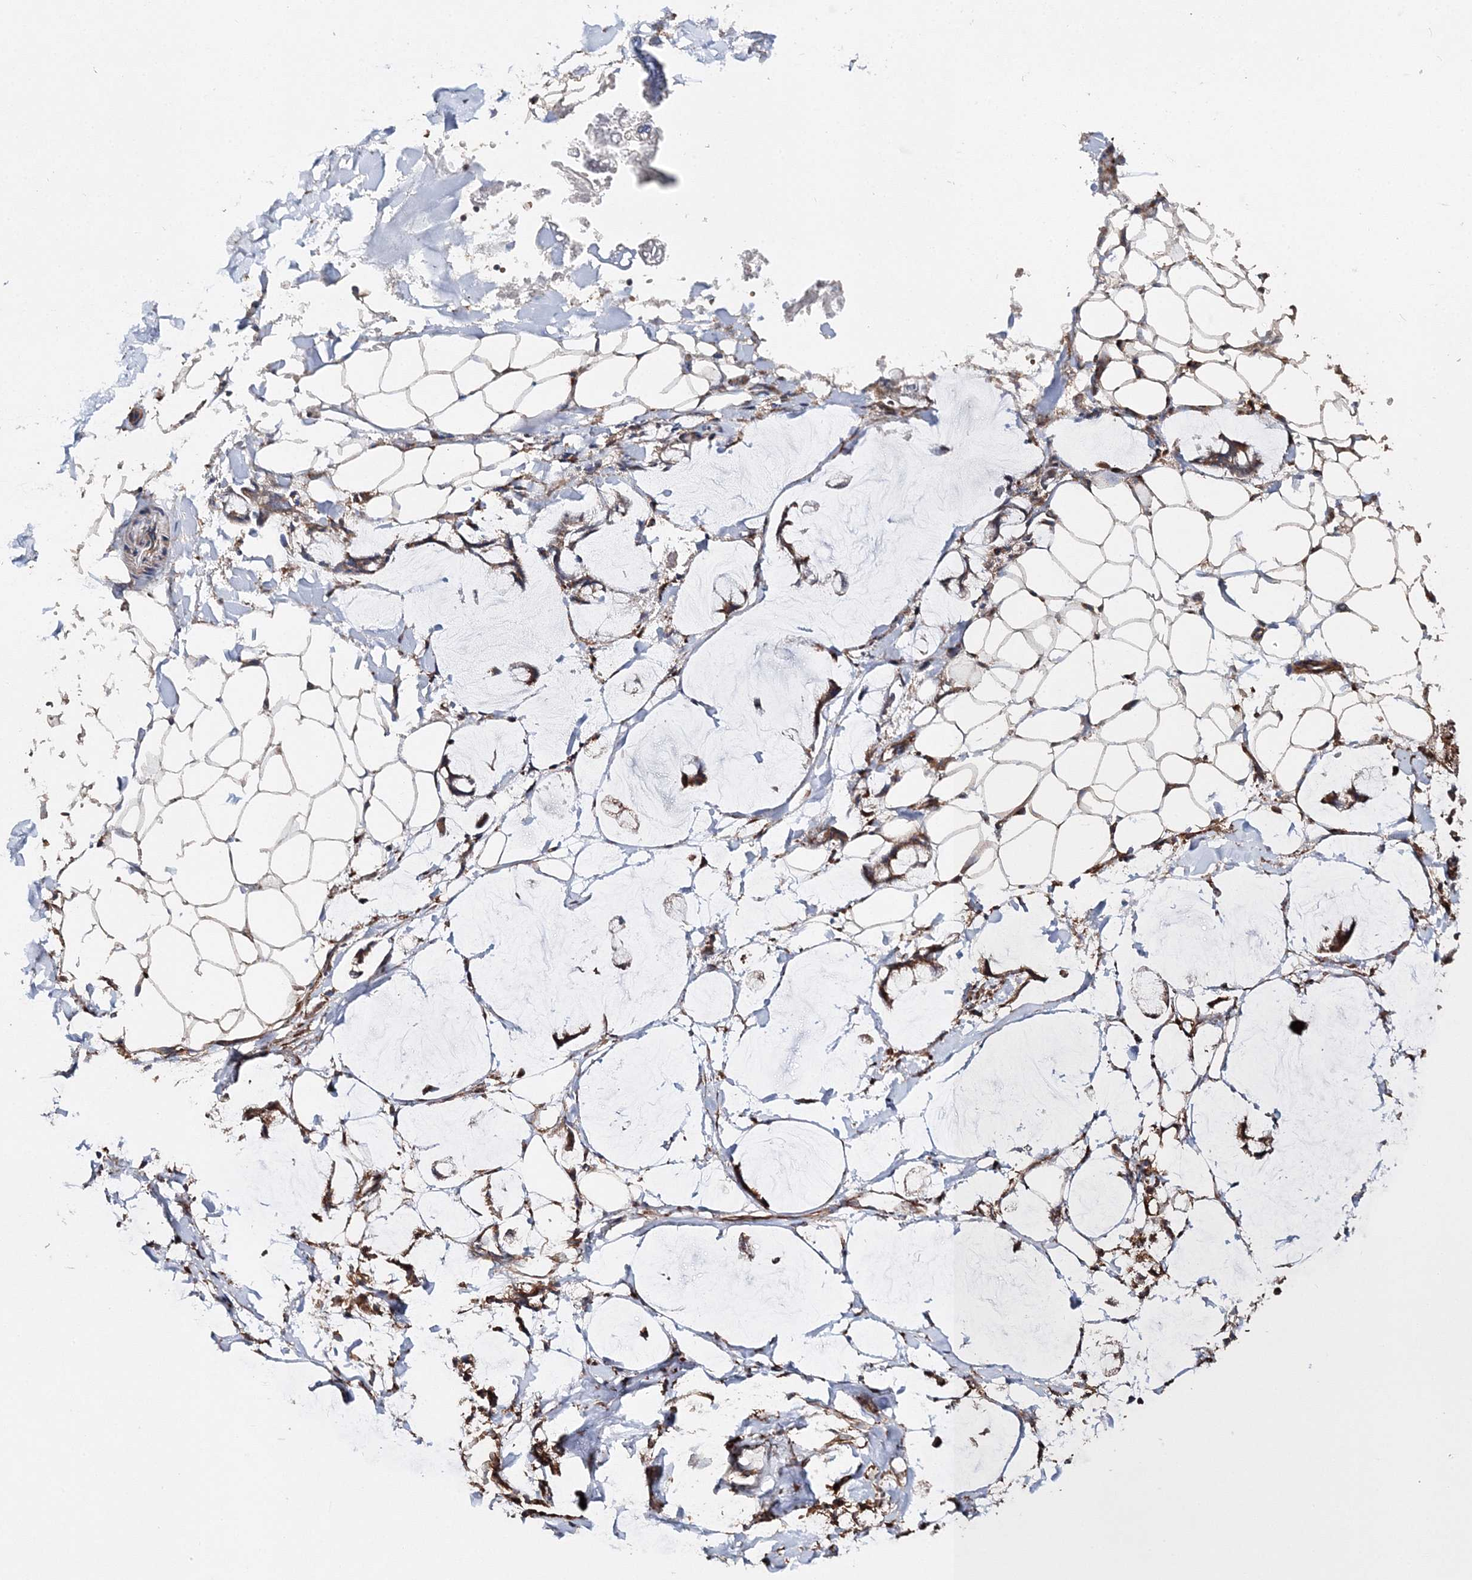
{"staining": {"intensity": "moderate", "quantity": ">75%", "location": "cytoplasmic/membranous"}, "tissue": "adipose tissue", "cell_type": "Adipocytes", "image_type": "normal", "snomed": [{"axis": "morphology", "description": "Normal tissue, NOS"}, {"axis": "morphology", "description": "Adenocarcinoma, NOS"}, {"axis": "topography", "description": "Colon"}, {"axis": "topography", "description": "Peripheral nerve tissue"}], "caption": "The histopathology image demonstrates immunohistochemical staining of unremarkable adipose tissue. There is moderate cytoplasmic/membranous staining is present in approximately >75% of adipocytes. Immunohistochemistry (ihc) stains the protein of interest in brown and the nuclei are stained blue.", "gene": "SCRN3", "patient": {"sex": "male", "age": 14}}